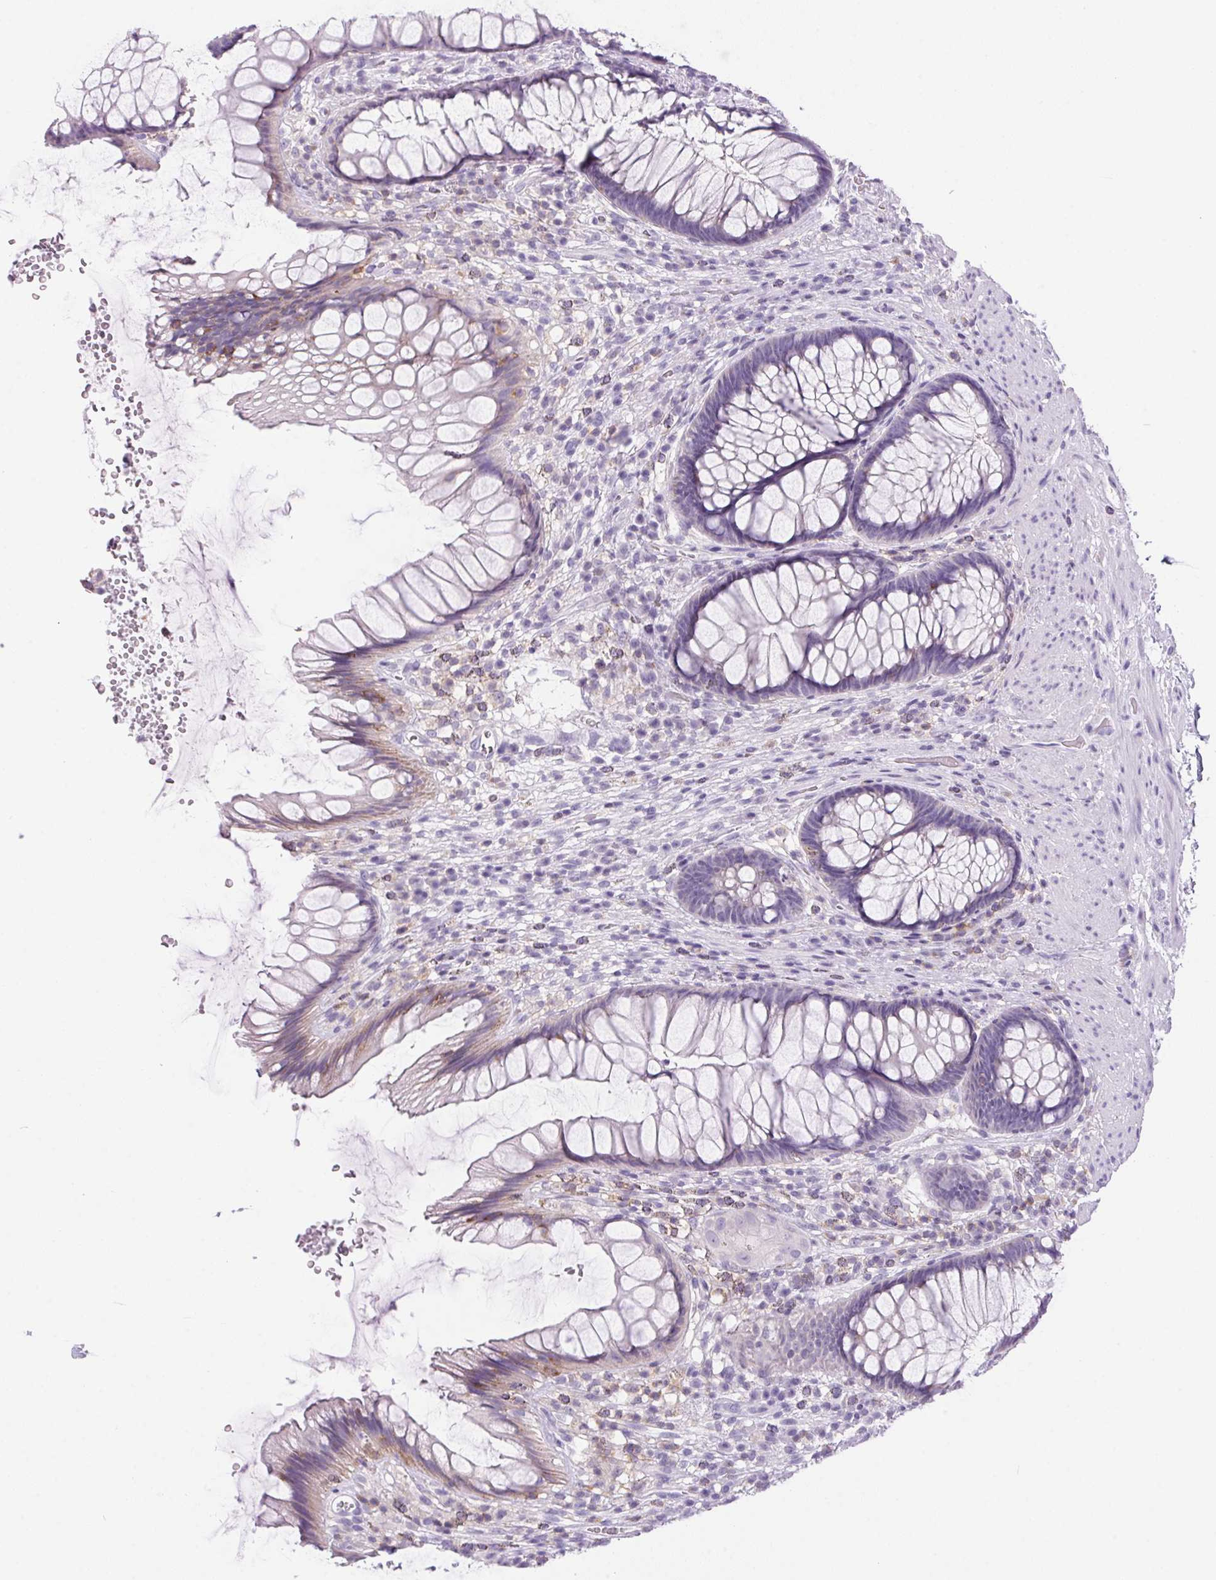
{"staining": {"intensity": "negative", "quantity": "none", "location": "none"}, "tissue": "rectum", "cell_type": "Glandular cells", "image_type": "normal", "snomed": [{"axis": "morphology", "description": "Normal tissue, NOS"}, {"axis": "topography", "description": "Rectum"}], "caption": "Image shows no protein staining in glandular cells of benign rectum. (DAB (3,3'-diaminobenzidine) IHC visualized using brightfield microscopy, high magnification).", "gene": "S100A2", "patient": {"sex": "male", "age": 53}}